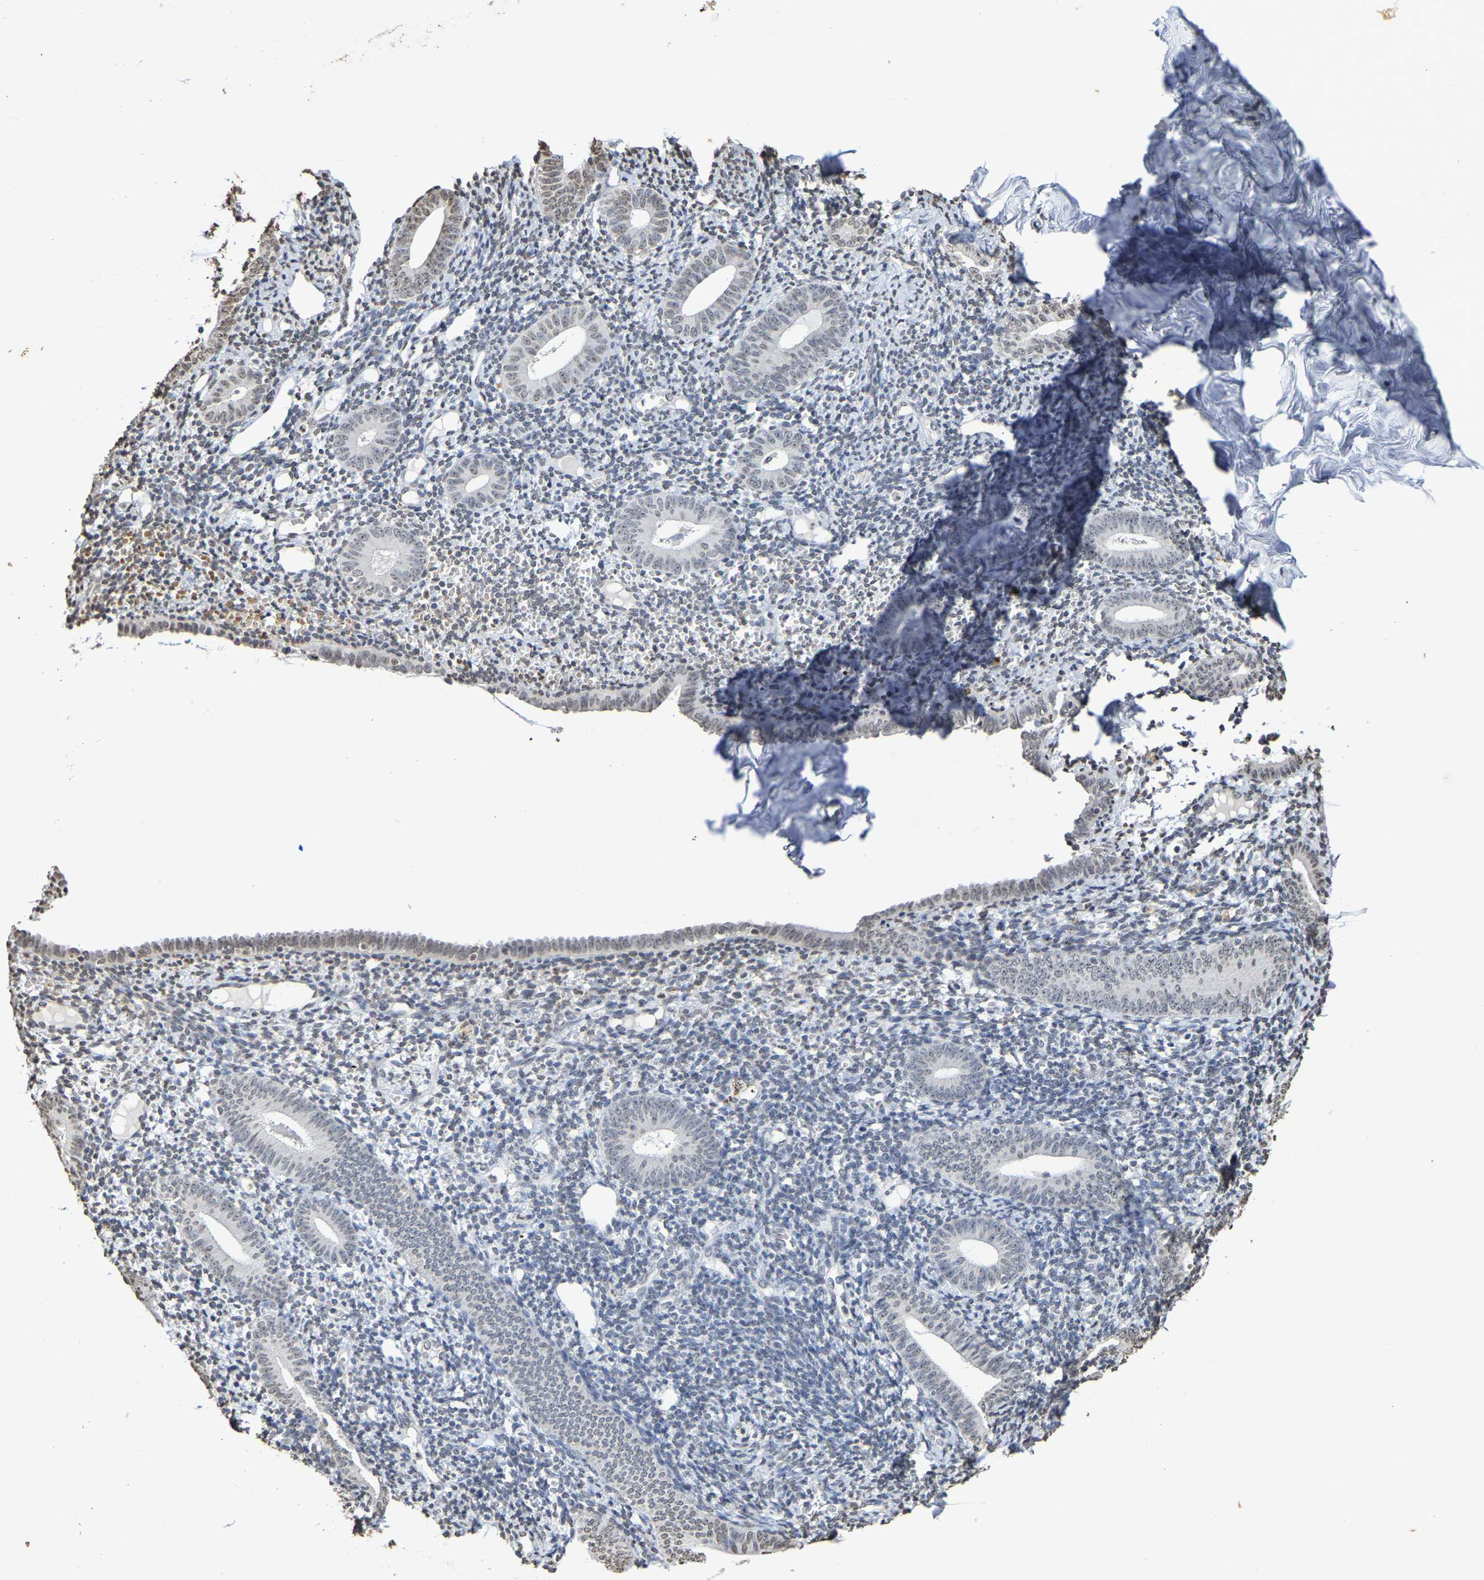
{"staining": {"intensity": "weak", "quantity": "<25%", "location": "nuclear"}, "tissue": "endometrium", "cell_type": "Cells in endometrial stroma", "image_type": "normal", "snomed": [{"axis": "morphology", "description": "Normal tissue, NOS"}, {"axis": "topography", "description": "Endometrium"}], "caption": "The micrograph demonstrates no staining of cells in endometrial stroma in benign endometrium.", "gene": "ATF4", "patient": {"sex": "female", "age": 50}}